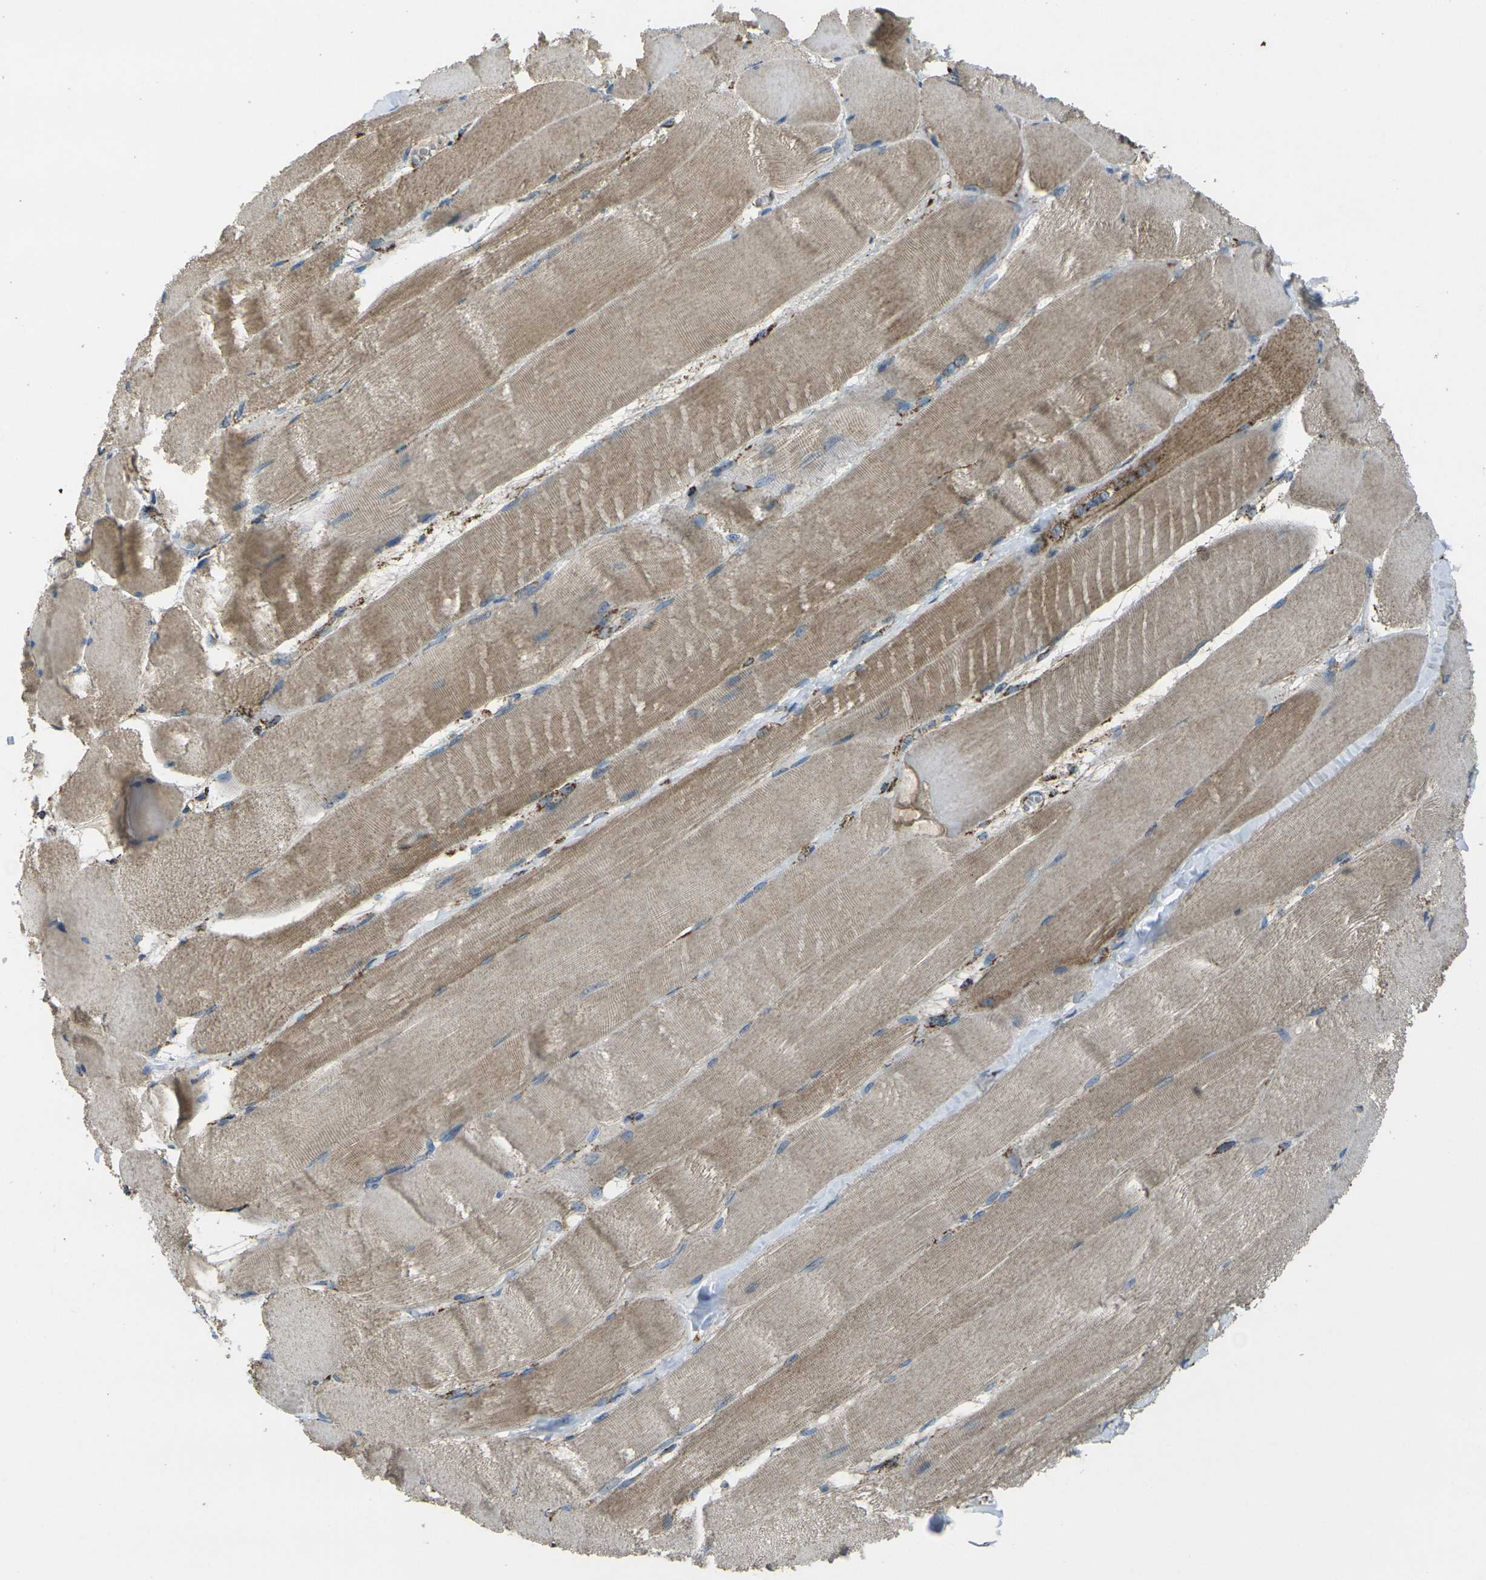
{"staining": {"intensity": "moderate", "quantity": "25%-75%", "location": "cytoplasmic/membranous"}, "tissue": "skeletal muscle", "cell_type": "Myocytes", "image_type": "normal", "snomed": [{"axis": "morphology", "description": "Normal tissue, NOS"}, {"axis": "morphology", "description": "Squamous cell carcinoma, NOS"}, {"axis": "topography", "description": "Skeletal muscle"}], "caption": "Immunohistochemistry image of normal human skeletal muscle stained for a protein (brown), which exhibits medium levels of moderate cytoplasmic/membranous positivity in about 25%-75% of myocytes.", "gene": "KLHL5", "patient": {"sex": "male", "age": 51}}